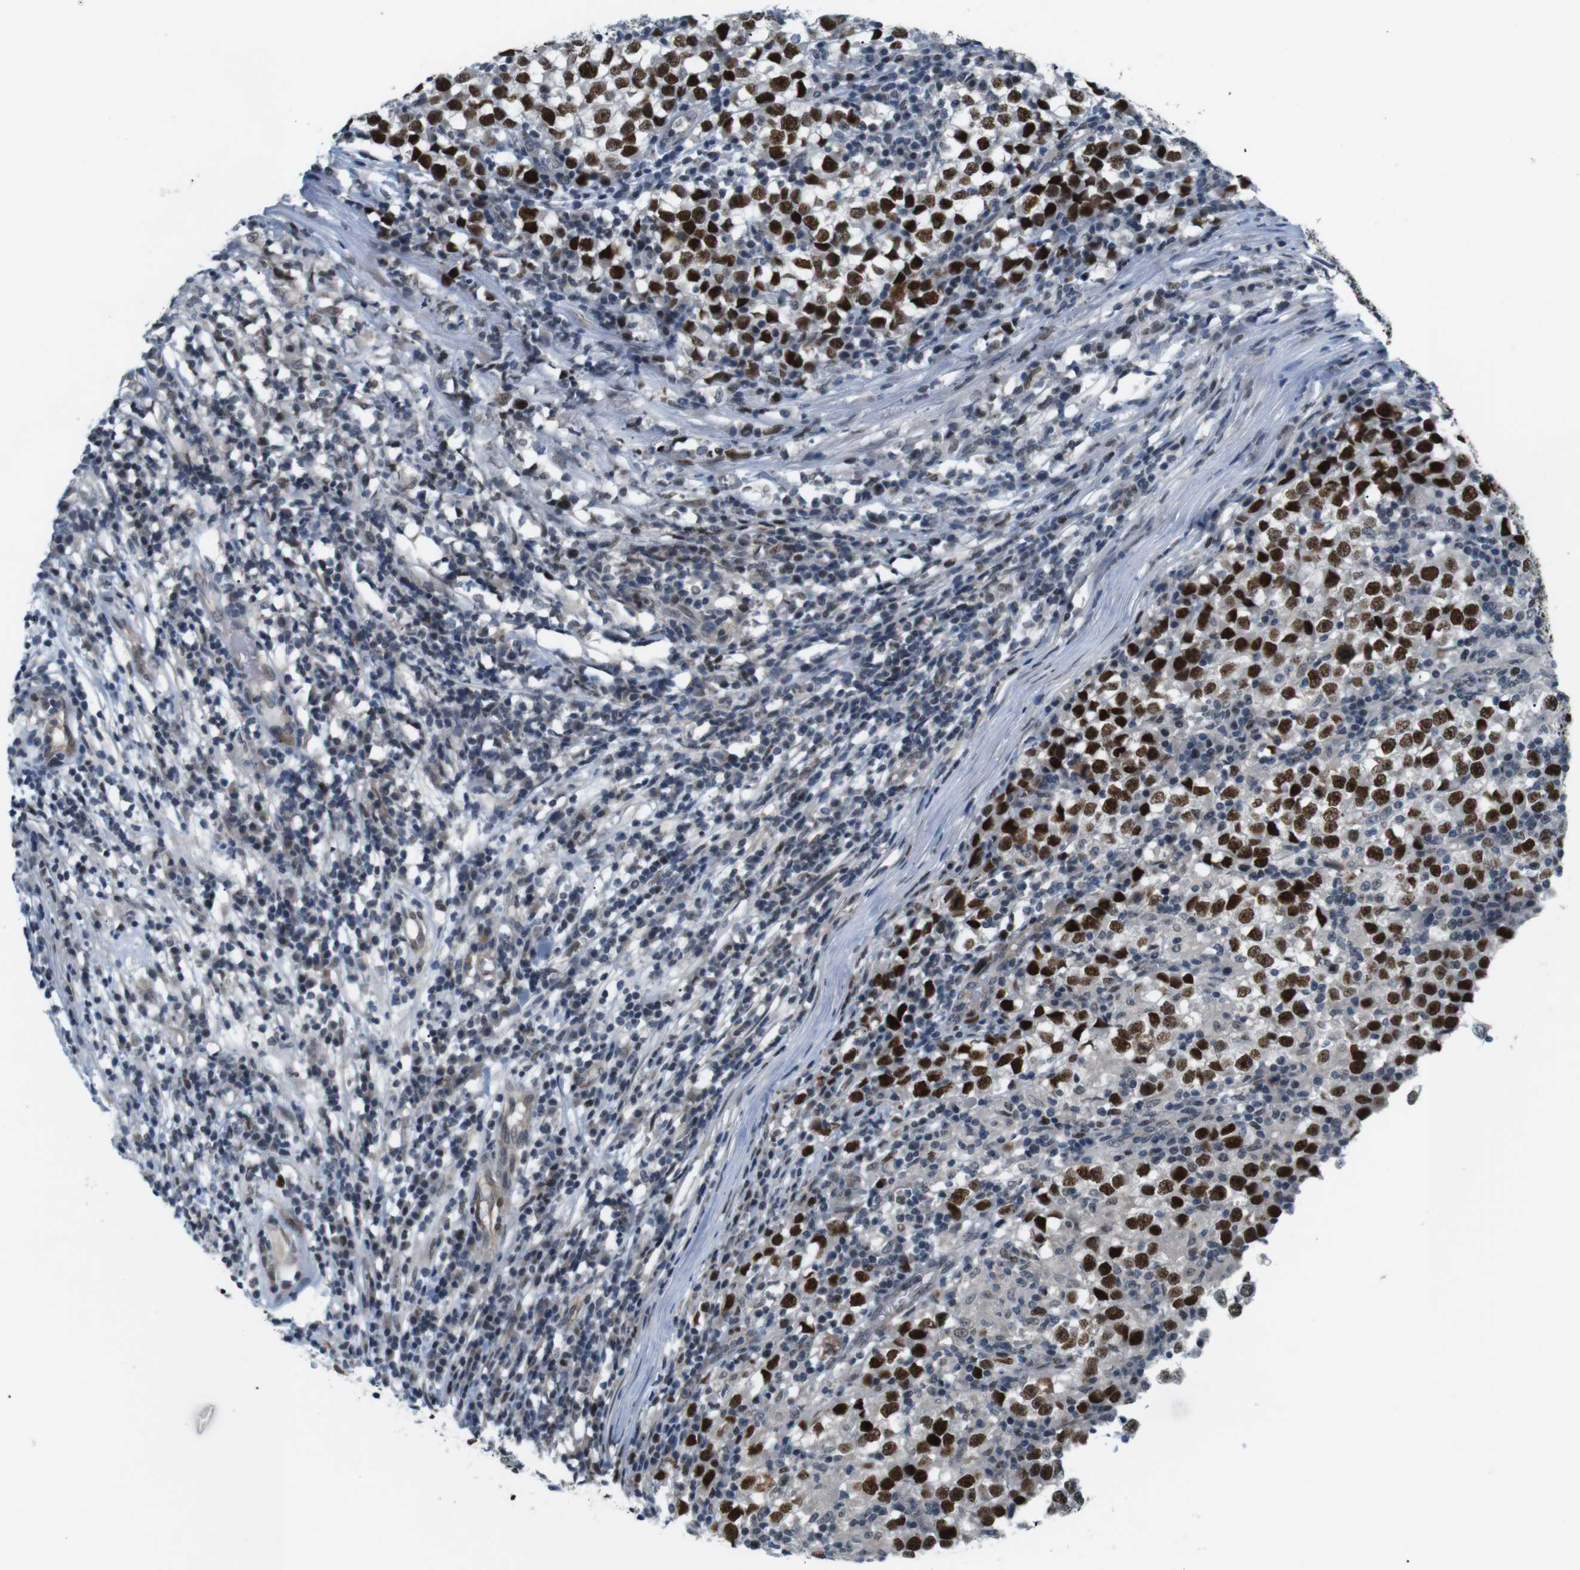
{"staining": {"intensity": "strong", "quantity": ">75%", "location": "nuclear"}, "tissue": "testis cancer", "cell_type": "Tumor cells", "image_type": "cancer", "snomed": [{"axis": "morphology", "description": "Seminoma, NOS"}, {"axis": "topography", "description": "Testis"}], "caption": "Protein expression by immunohistochemistry exhibits strong nuclear positivity in about >75% of tumor cells in testis cancer.", "gene": "SMCO2", "patient": {"sex": "male", "age": 65}}